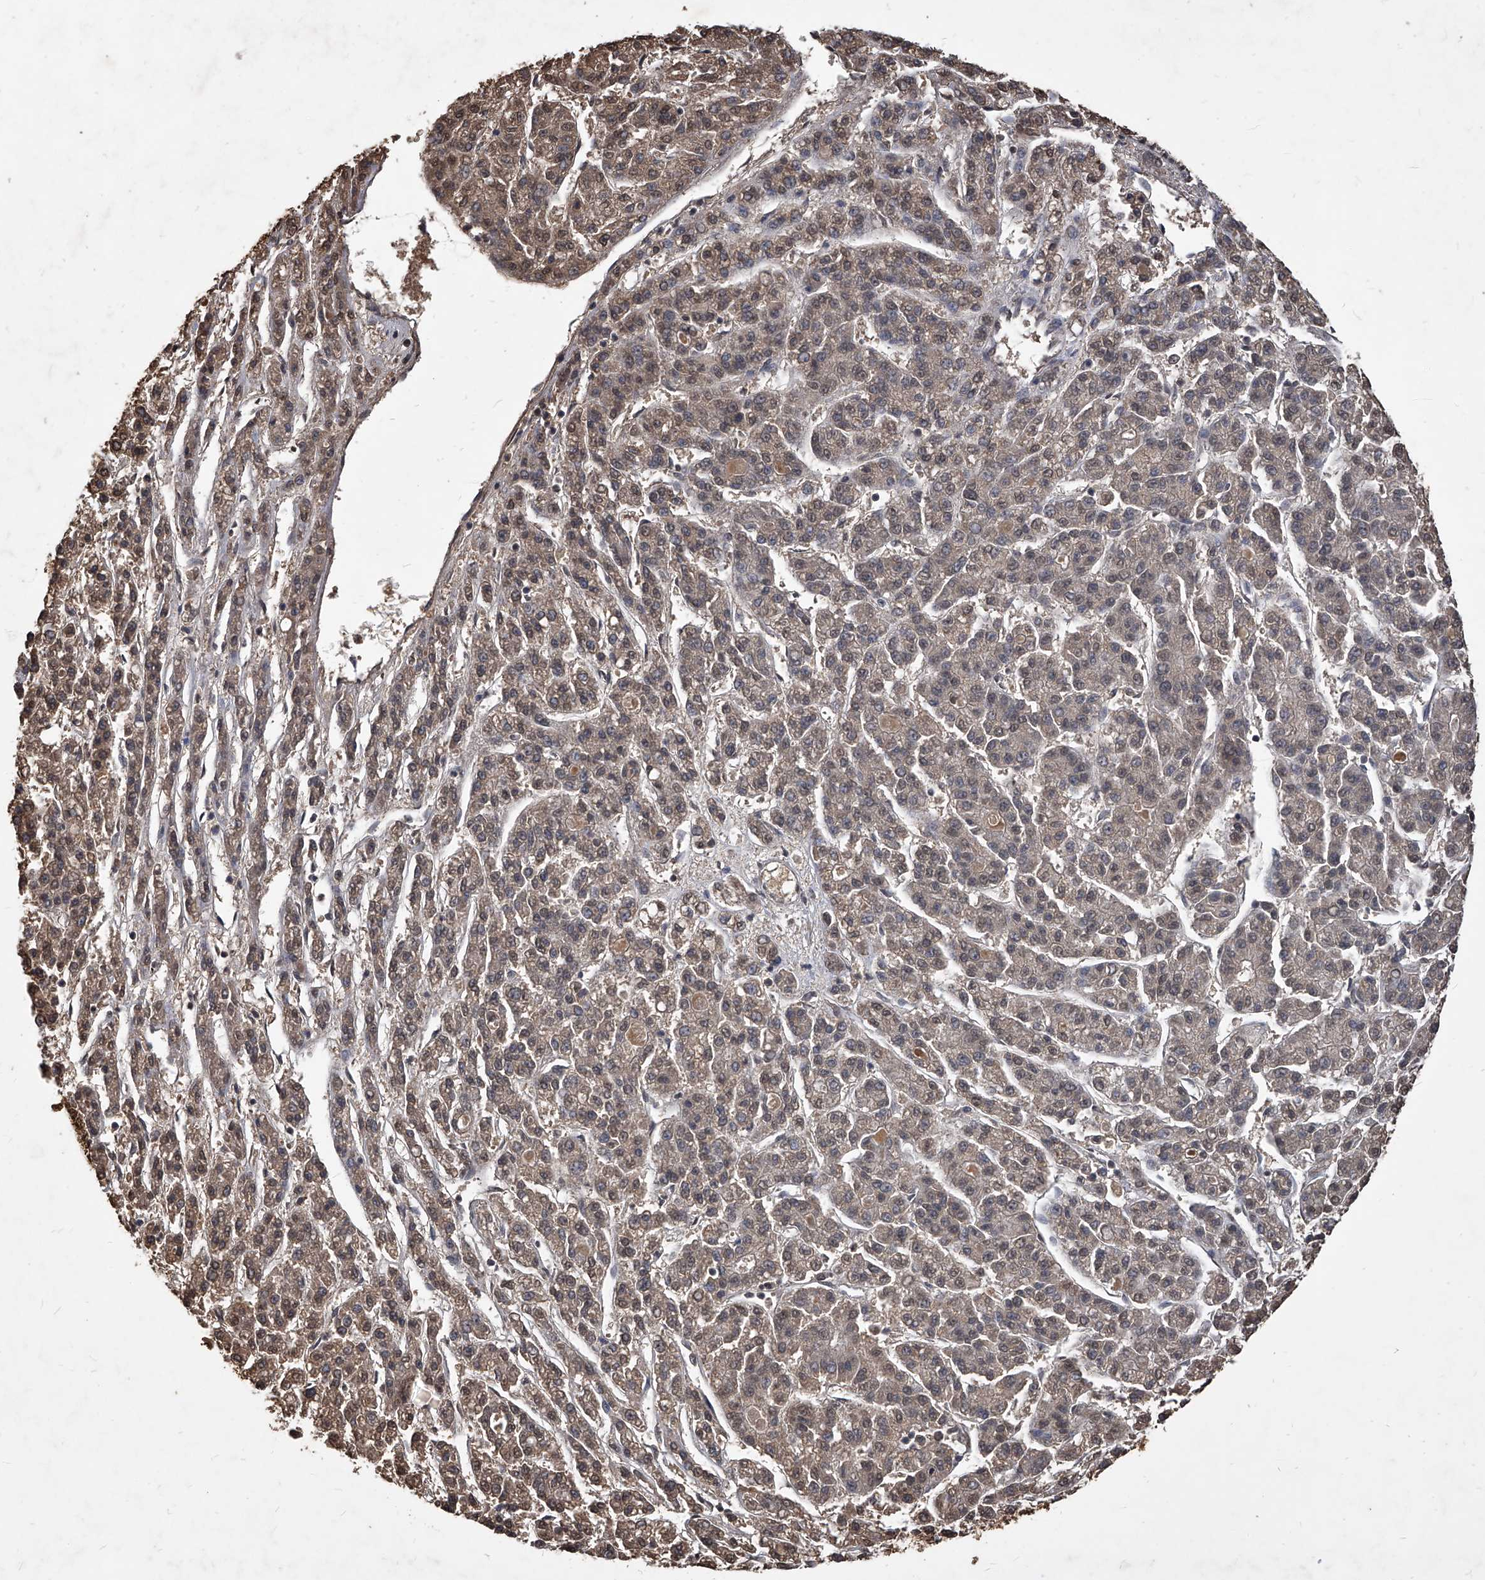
{"staining": {"intensity": "weak", "quantity": ">75%", "location": "cytoplasmic/membranous"}, "tissue": "liver cancer", "cell_type": "Tumor cells", "image_type": "cancer", "snomed": [{"axis": "morphology", "description": "Carcinoma, Hepatocellular, NOS"}, {"axis": "topography", "description": "Liver"}], "caption": "A histopathology image showing weak cytoplasmic/membranous positivity in approximately >75% of tumor cells in hepatocellular carcinoma (liver), as visualized by brown immunohistochemical staining.", "gene": "FBXL4", "patient": {"sex": "male", "age": 70}}